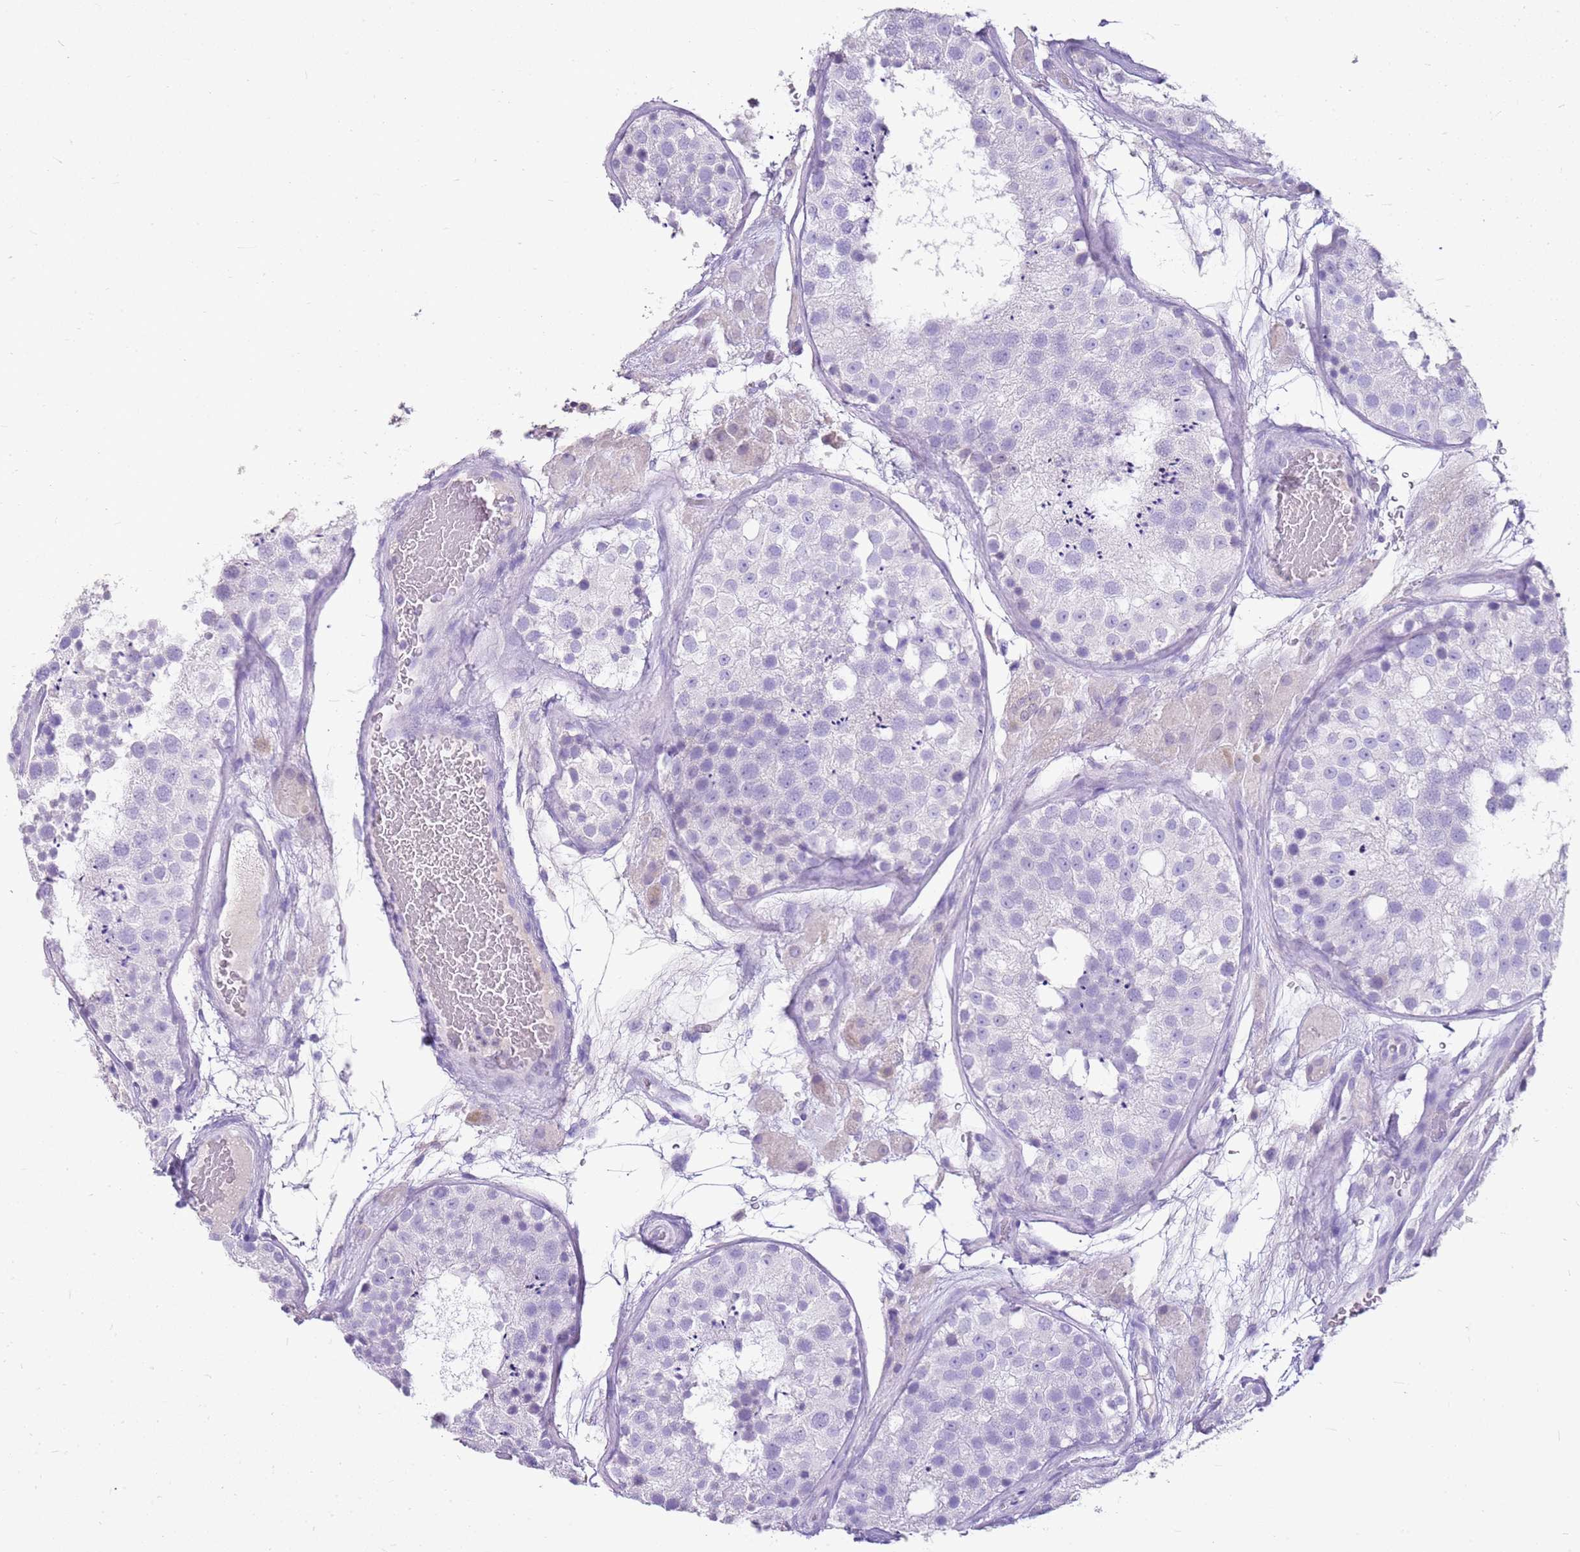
{"staining": {"intensity": "negative", "quantity": "none", "location": "none"}, "tissue": "testis", "cell_type": "Cells in seminiferous ducts", "image_type": "normal", "snomed": [{"axis": "morphology", "description": "Normal tissue, NOS"}, {"axis": "topography", "description": "Testis"}], "caption": "DAB immunohistochemical staining of normal human testis displays no significant expression in cells in seminiferous ducts.", "gene": "FABP2", "patient": {"sex": "male", "age": 26}}